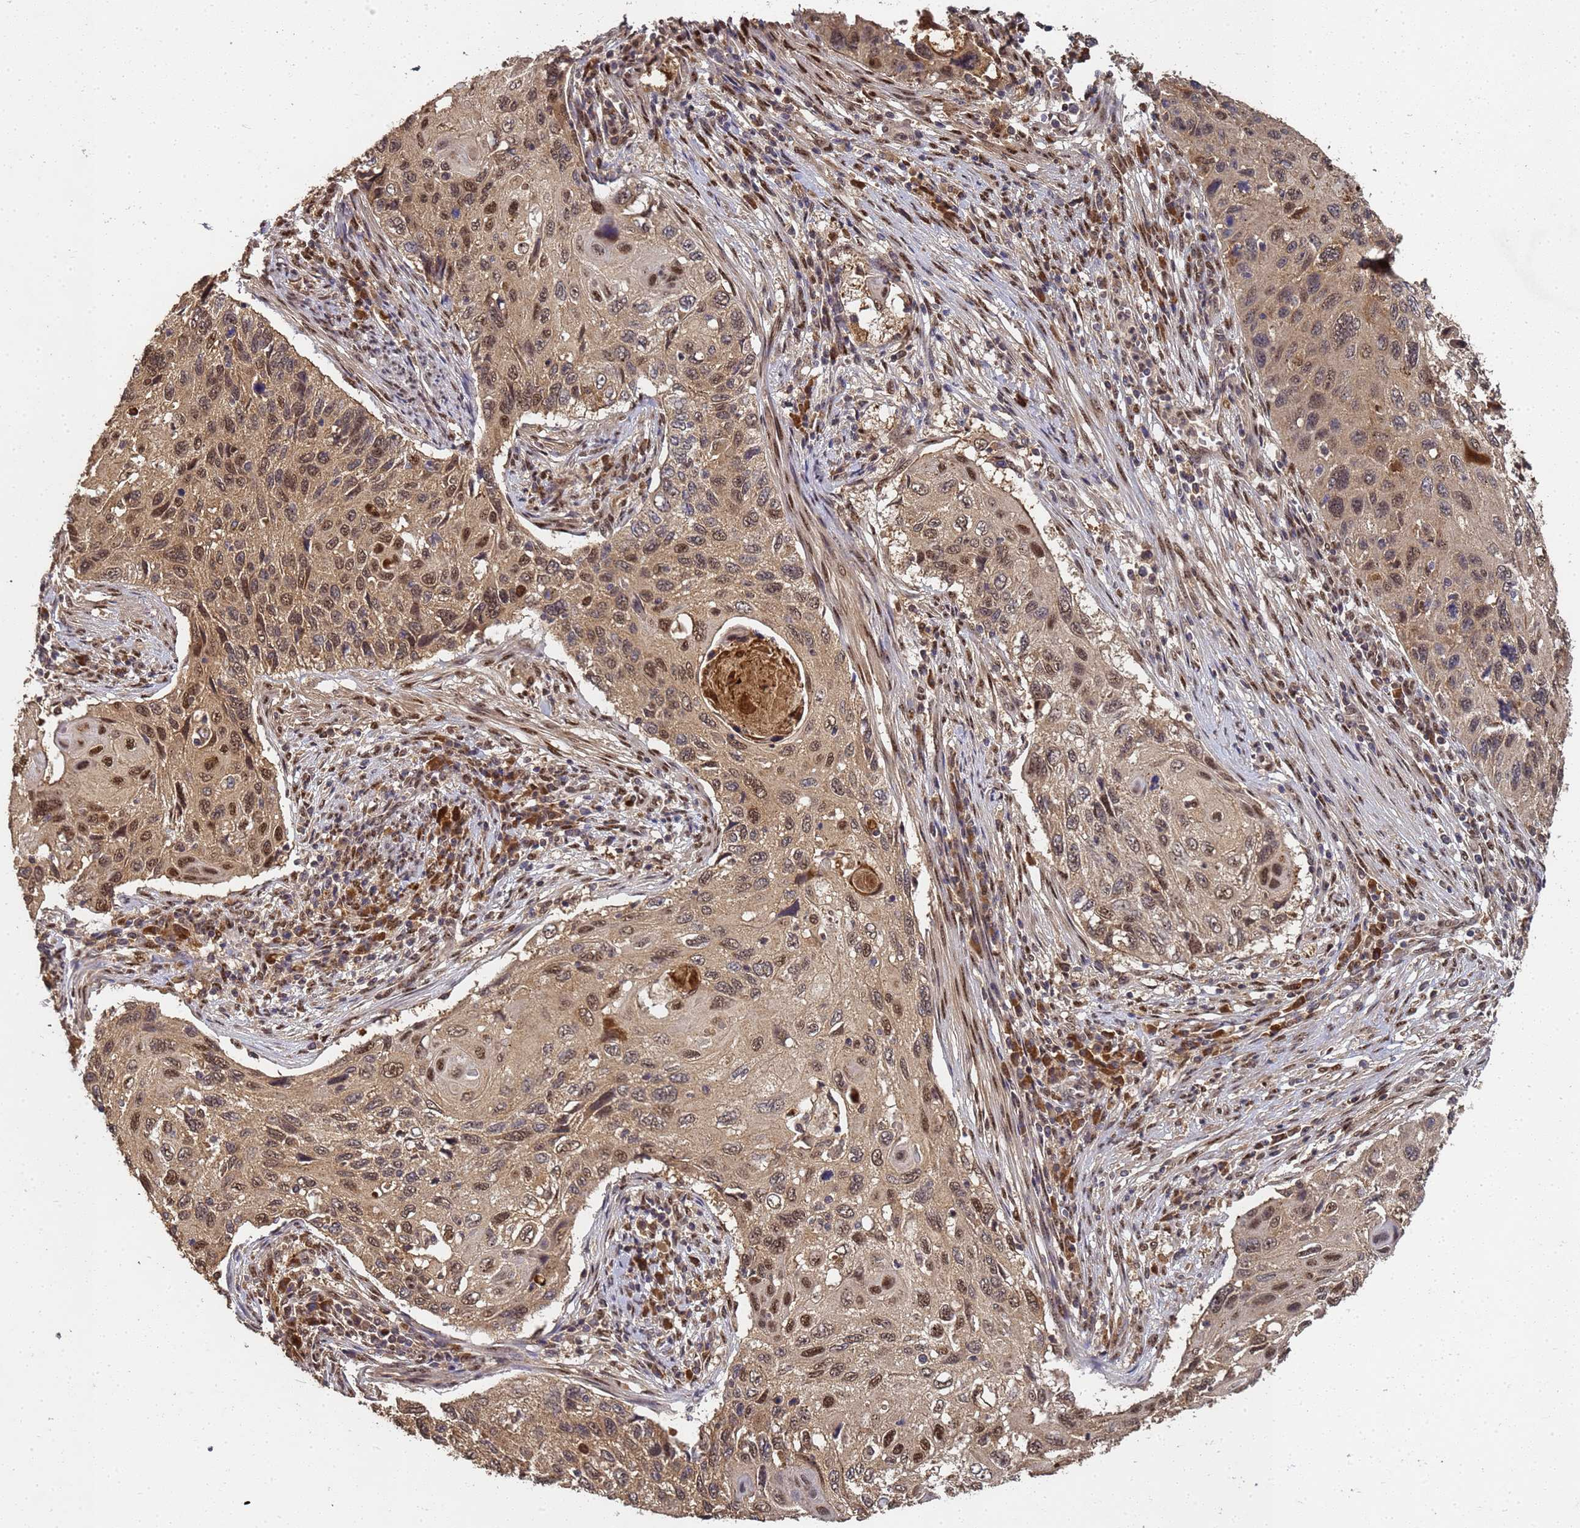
{"staining": {"intensity": "moderate", "quantity": ">75%", "location": "cytoplasmic/membranous,nuclear"}, "tissue": "cervical cancer", "cell_type": "Tumor cells", "image_type": "cancer", "snomed": [{"axis": "morphology", "description": "Squamous cell carcinoma, NOS"}, {"axis": "topography", "description": "Cervix"}], "caption": "Cervical cancer (squamous cell carcinoma) stained for a protein displays moderate cytoplasmic/membranous and nuclear positivity in tumor cells. (DAB IHC, brown staining for protein, blue staining for nuclei).", "gene": "SECISBP2", "patient": {"sex": "female", "age": 70}}